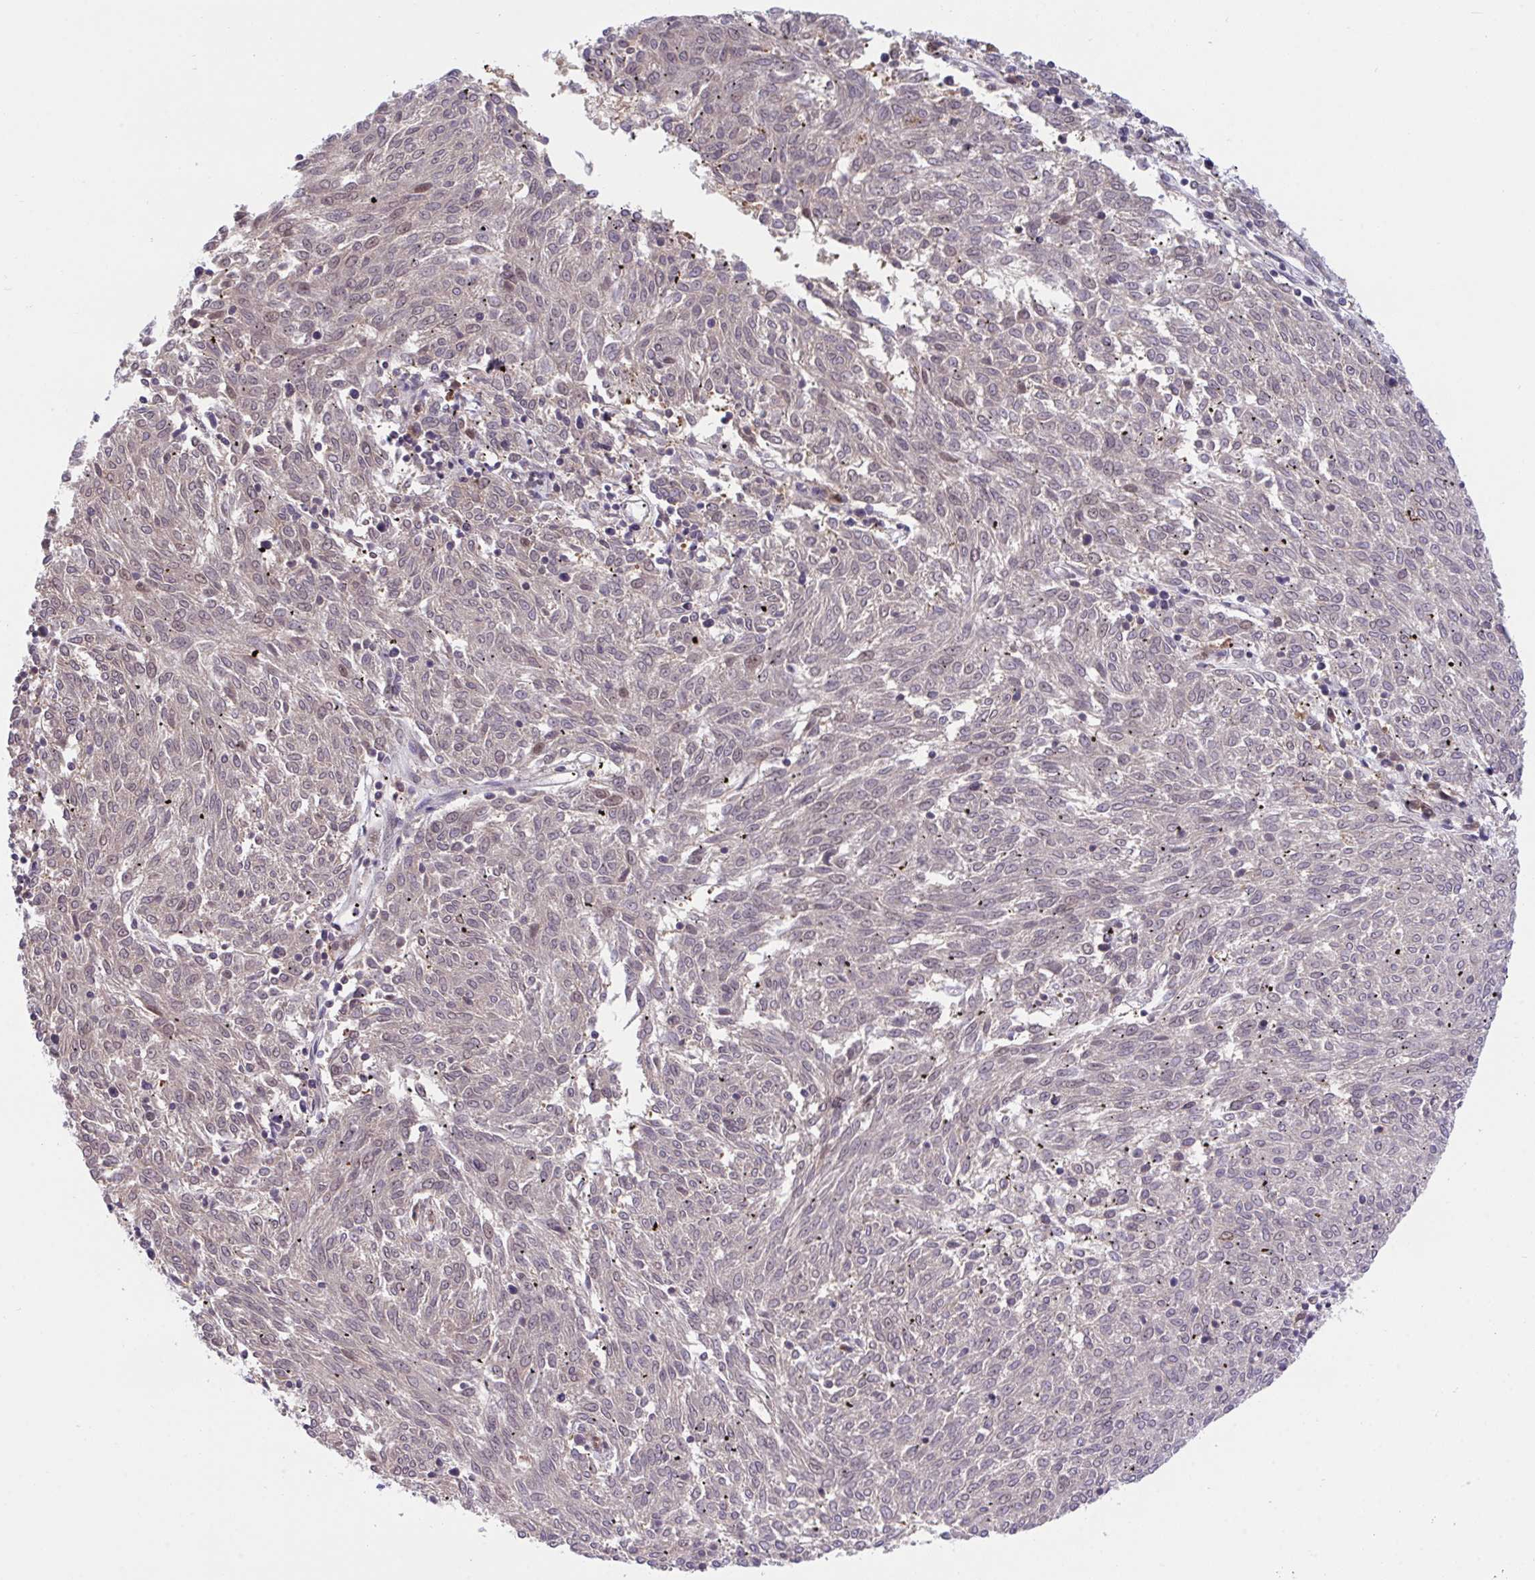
{"staining": {"intensity": "weak", "quantity": "<25%", "location": "nuclear"}, "tissue": "melanoma", "cell_type": "Tumor cells", "image_type": "cancer", "snomed": [{"axis": "morphology", "description": "Malignant melanoma, NOS"}, {"axis": "topography", "description": "Skin"}], "caption": "Malignant melanoma was stained to show a protein in brown. There is no significant positivity in tumor cells. Brightfield microscopy of immunohistochemistry stained with DAB (brown) and hematoxylin (blue), captured at high magnification.", "gene": "ZNF444", "patient": {"sex": "female", "age": 72}}